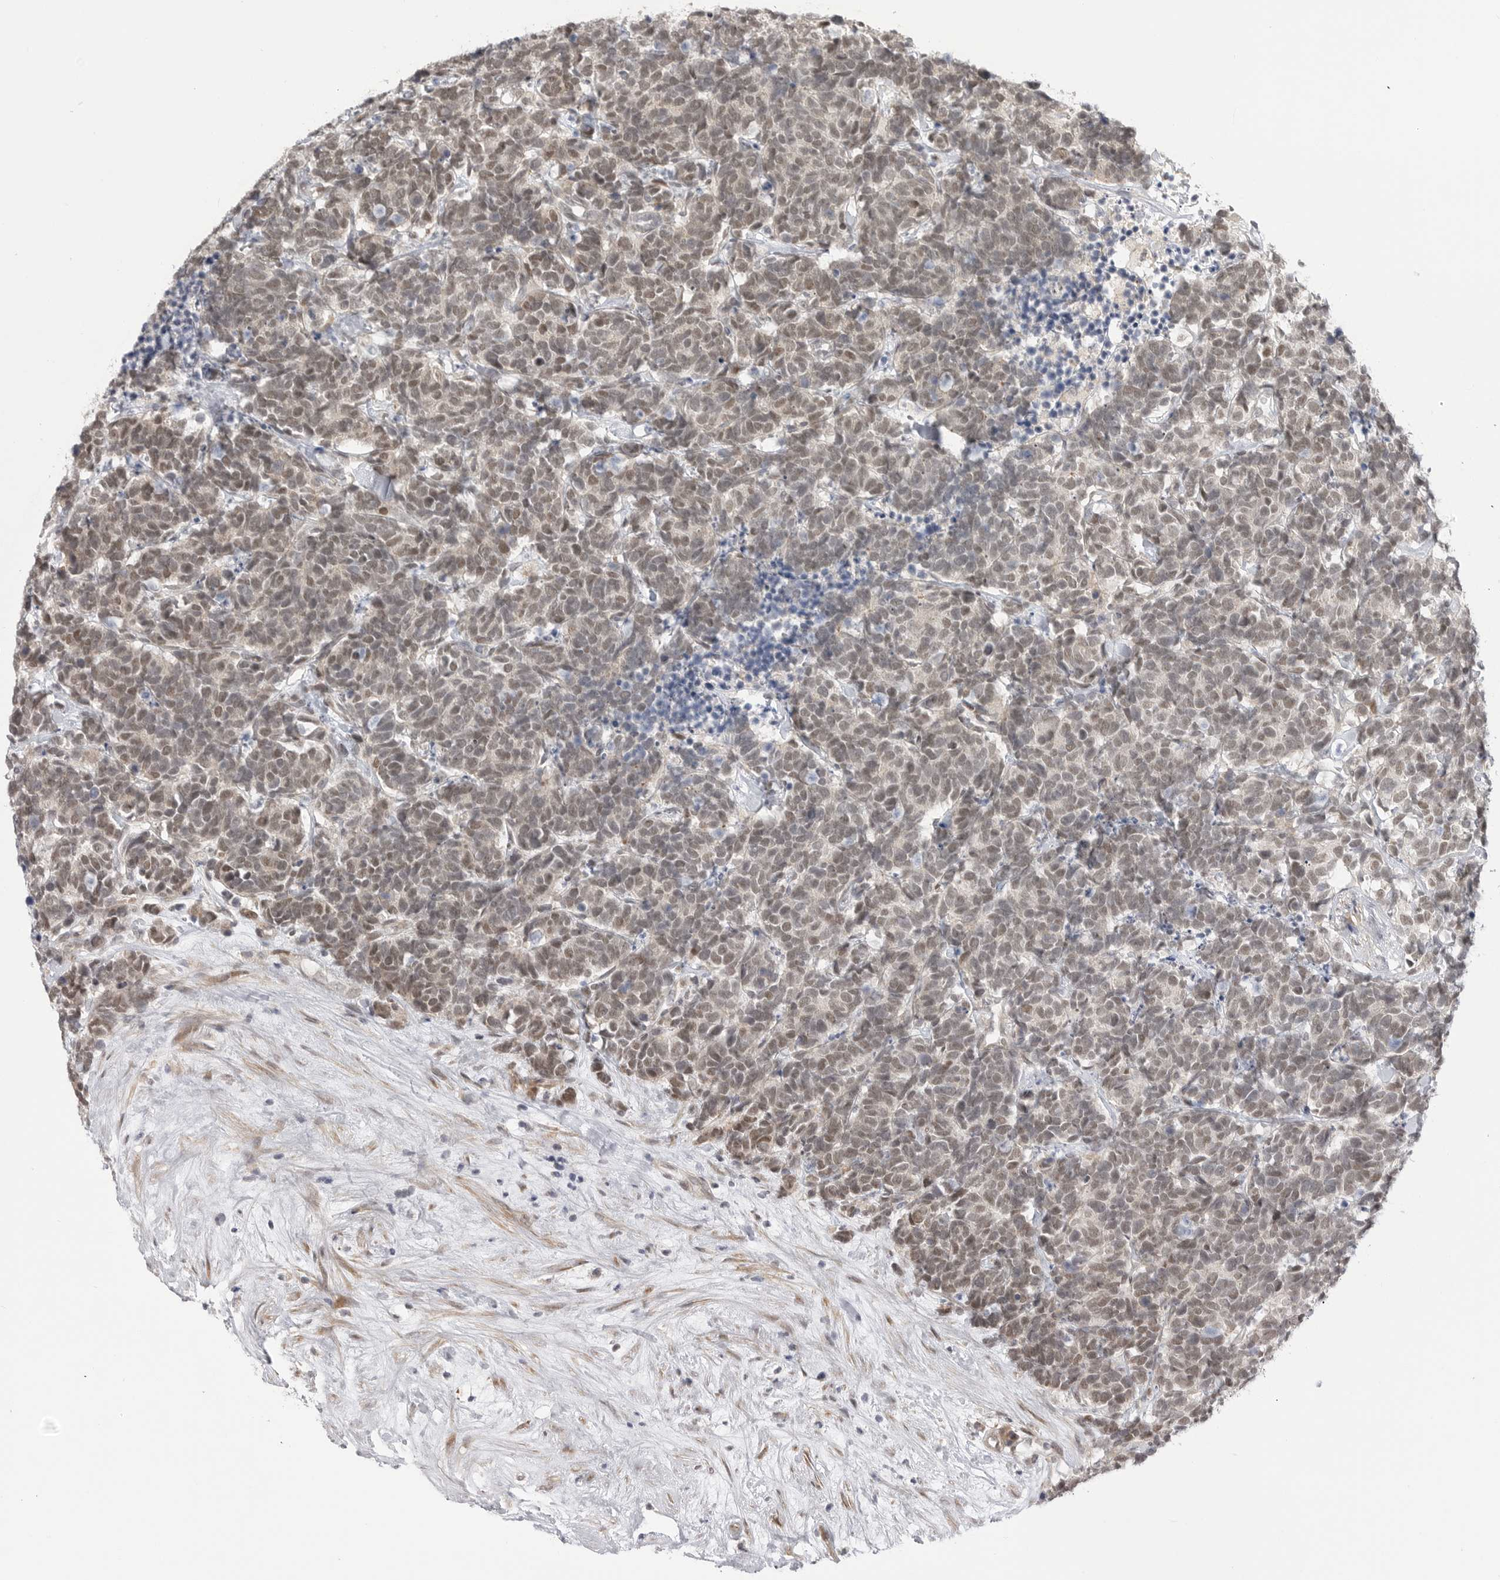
{"staining": {"intensity": "weak", "quantity": ">75%", "location": "cytoplasmic/membranous,nuclear"}, "tissue": "carcinoid", "cell_type": "Tumor cells", "image_type": "cancer", "snomed": [{"axis": "morphology", "description": "Carcinoma, NOS"}, {"axis": "morphology", "description": "Carcinoid, malignant, NOS"}, {"axis": "topography", "description": "Urinary bladder"}], "caption": "High-magnification brightfield microscopy of carcinoid stained with DAB (3,3'-diaminobenzidine) (brown) and counterstained with hematoxylin (blue). tumor cells exhibit weak cytoplasmic/membranous and nuclear expression is identified in approximately>75% of cells.", "gene": "GGT6", "patient": {"sex": "male", "age": 57}}